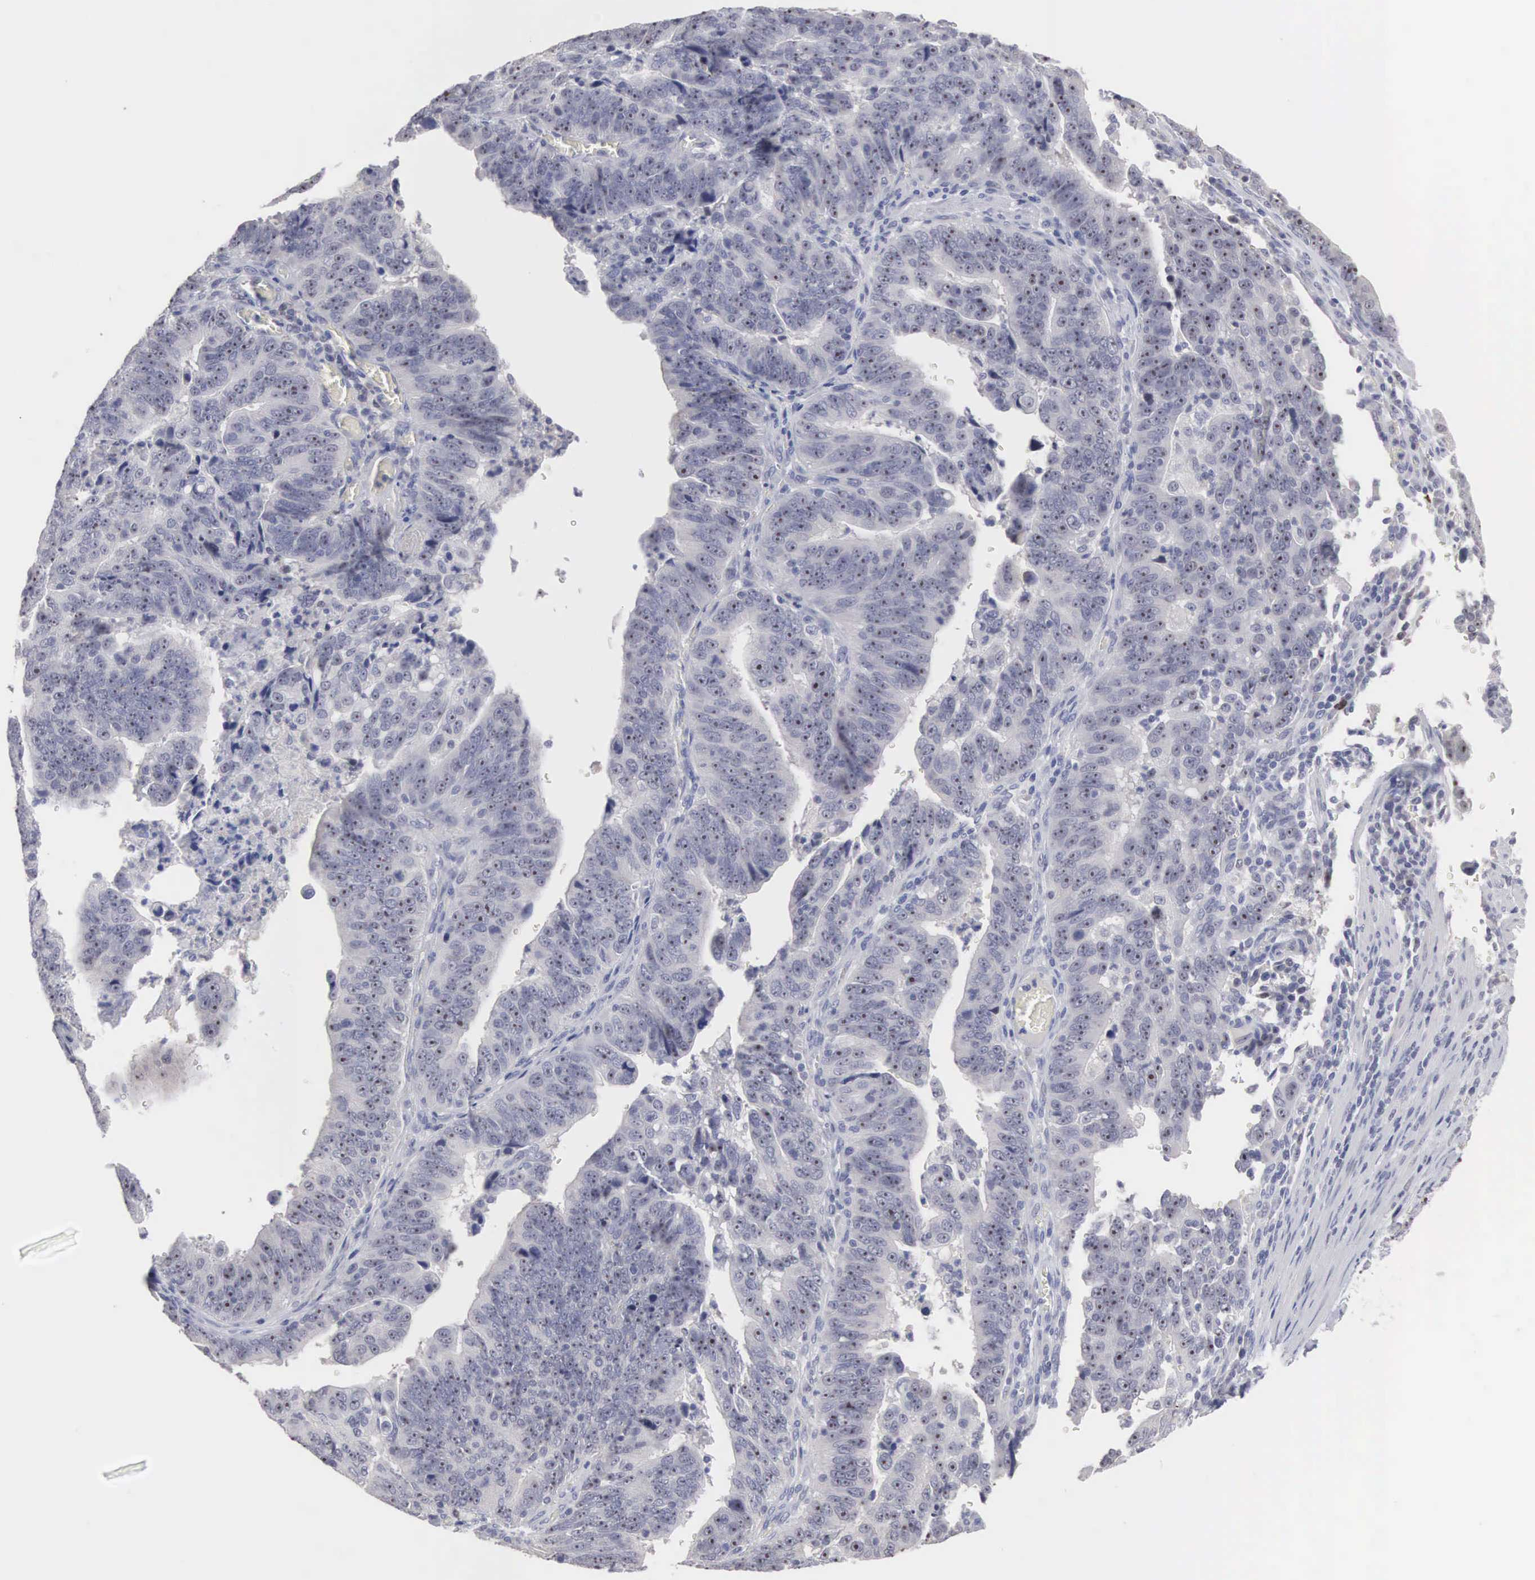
{"staining": {"intensity": "negative", "quantity": "none", "location": "none"}, "tissue": "stomach cancer", "cell_type": "Tumor cells", "image_type": "cancer", "snomed": [{"axis": "morphology", "description": "Adenocarcinoma, NOS"}, {"axis": "topography", "description": "Stomach, upper"}], "caption": "This is an immunohistochemistry photomicrograph of adenocarcinoma (stomach). There is no expression in tumor cells.", "gene": "ACOT4", "patient": {"sex": "female", "age": 50}}